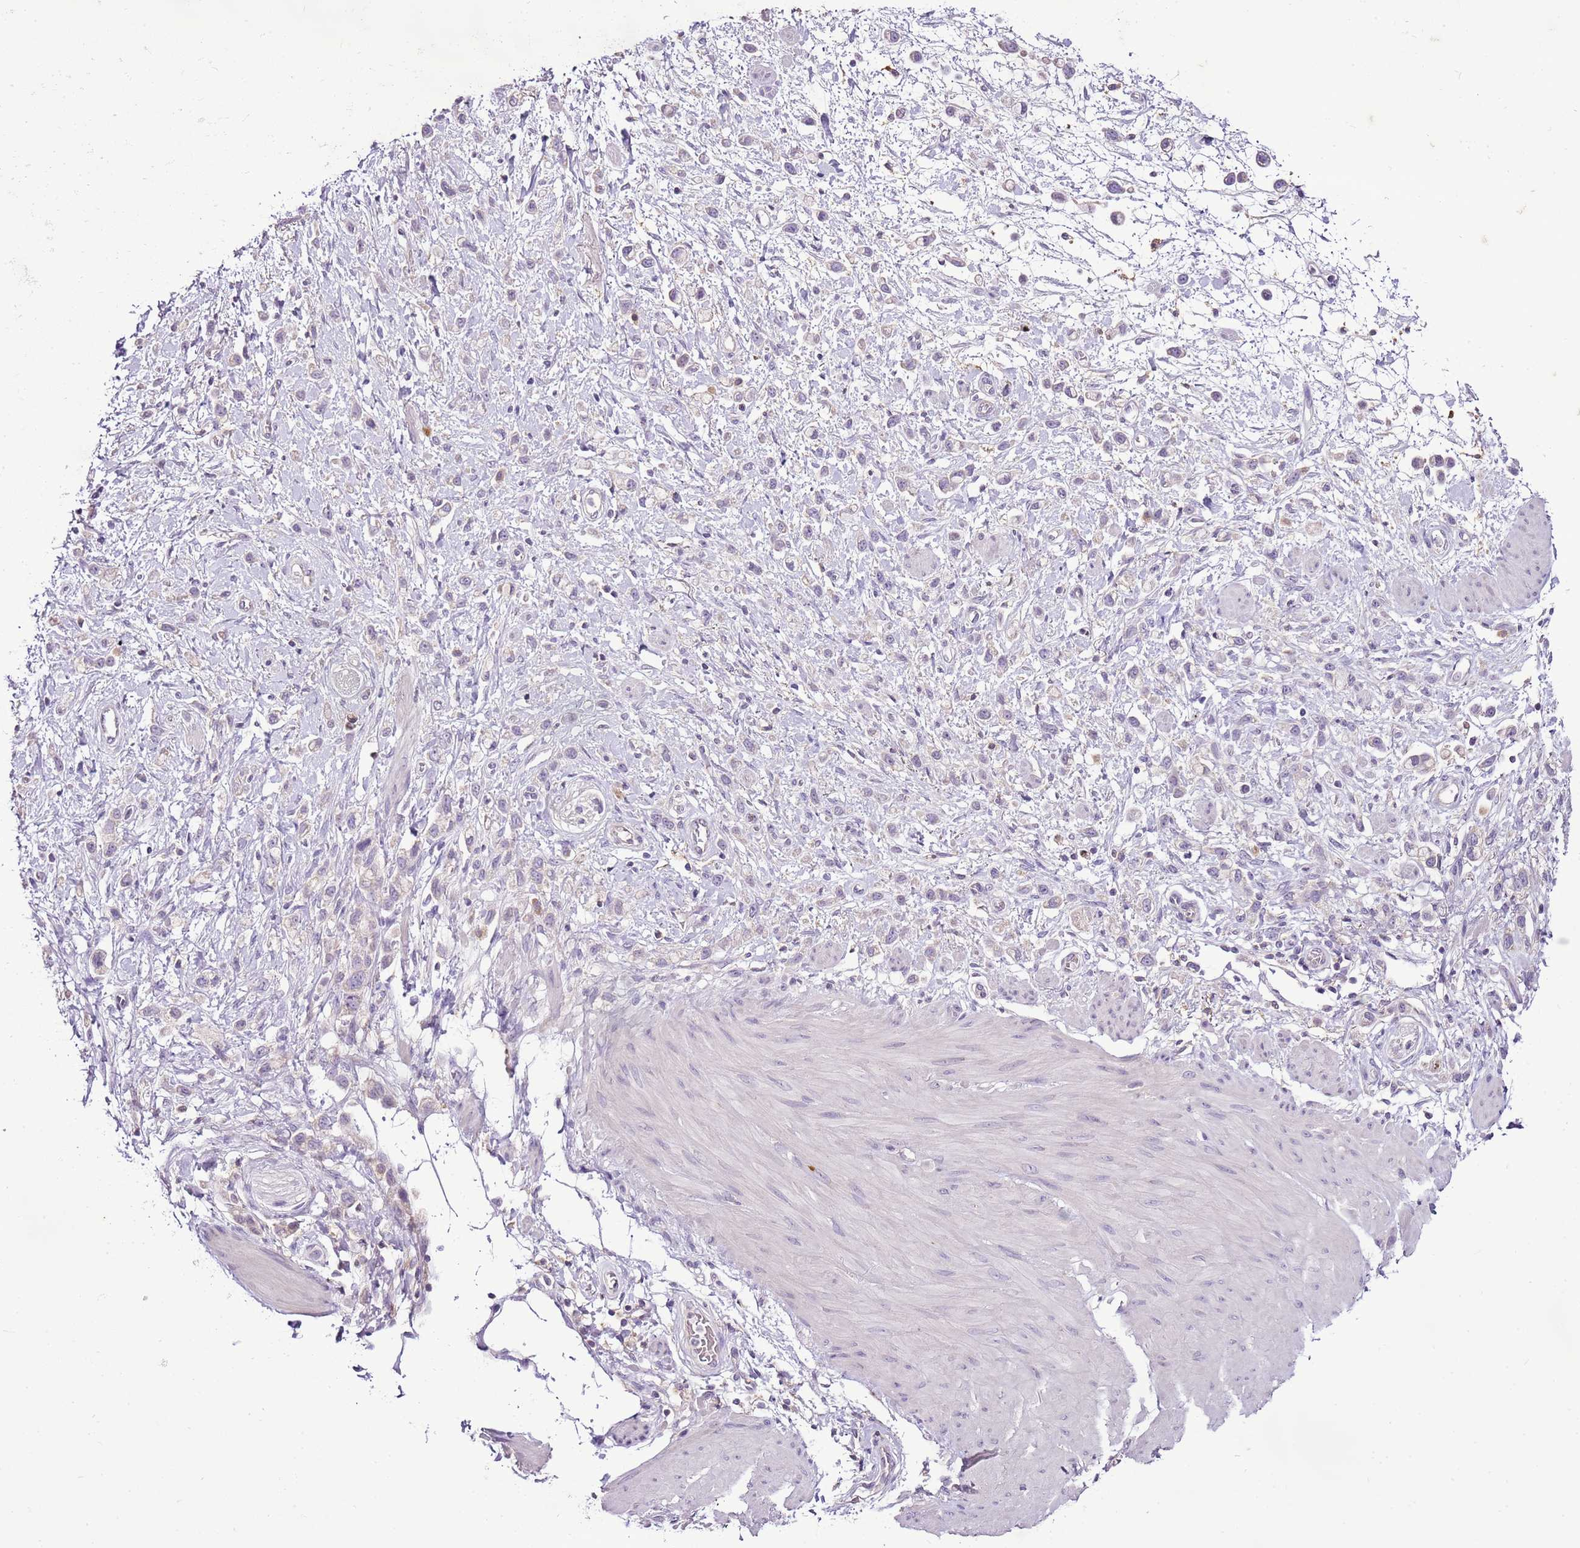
{"staining": {"intensity": "negative", "quantity": "none", "location": "none"}, "tissue": "stomach cancer", "cell_type": "Tumor cells", "image_type": "cancer", "snomed": [{"axis": "morphology", "description": "Adenocarcinoma, NOS"}, {"axis": "topography", "description": "Stomach"}], "caption": "This is an immunohistochemistry (IHC) image of human stomach cancer. There is no positivity in tumor cells.", "gene": "CMKLR1", "patient": {"sex": "female", "age": 65}}